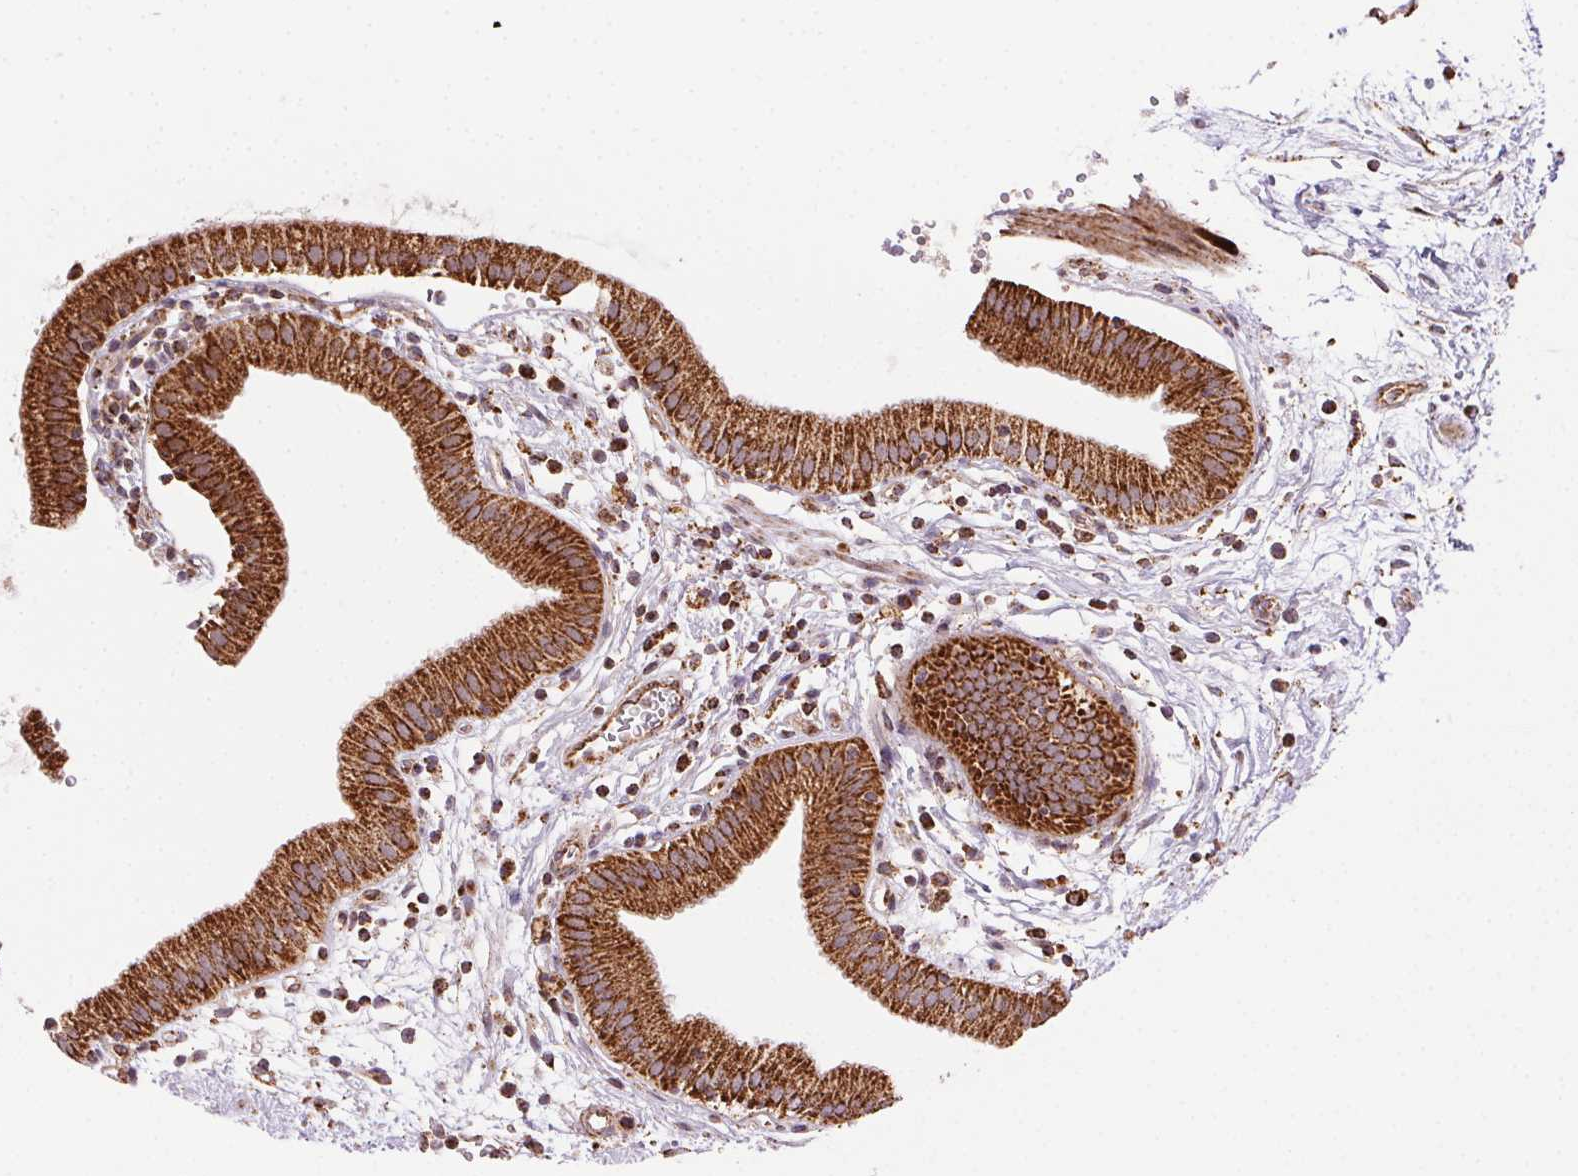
{"staining": {"intensity": "strong", "quantity": ">75%", "location": "cytoplasmic/membranous"}, "tissue": "gallbladder", "cell_type": "Glandular cells", "image_type": "normal", "snomed": [{"axis": "morphology", "description": "Normal tissue, NOS"}, {"axis": "topography", "description": "Gallbladder"}], "caption": "A high-resolution image shows immunohistochemistry (IHC) staining of benign gallbladder, which shows strong cytoplasmic/membranous staining in about >75% of glandular cells. (Brightfield microscopy of DAB IHC at high magnification).", "gene": "CLPB", "patient": {"sex": "female", "age": 65}}